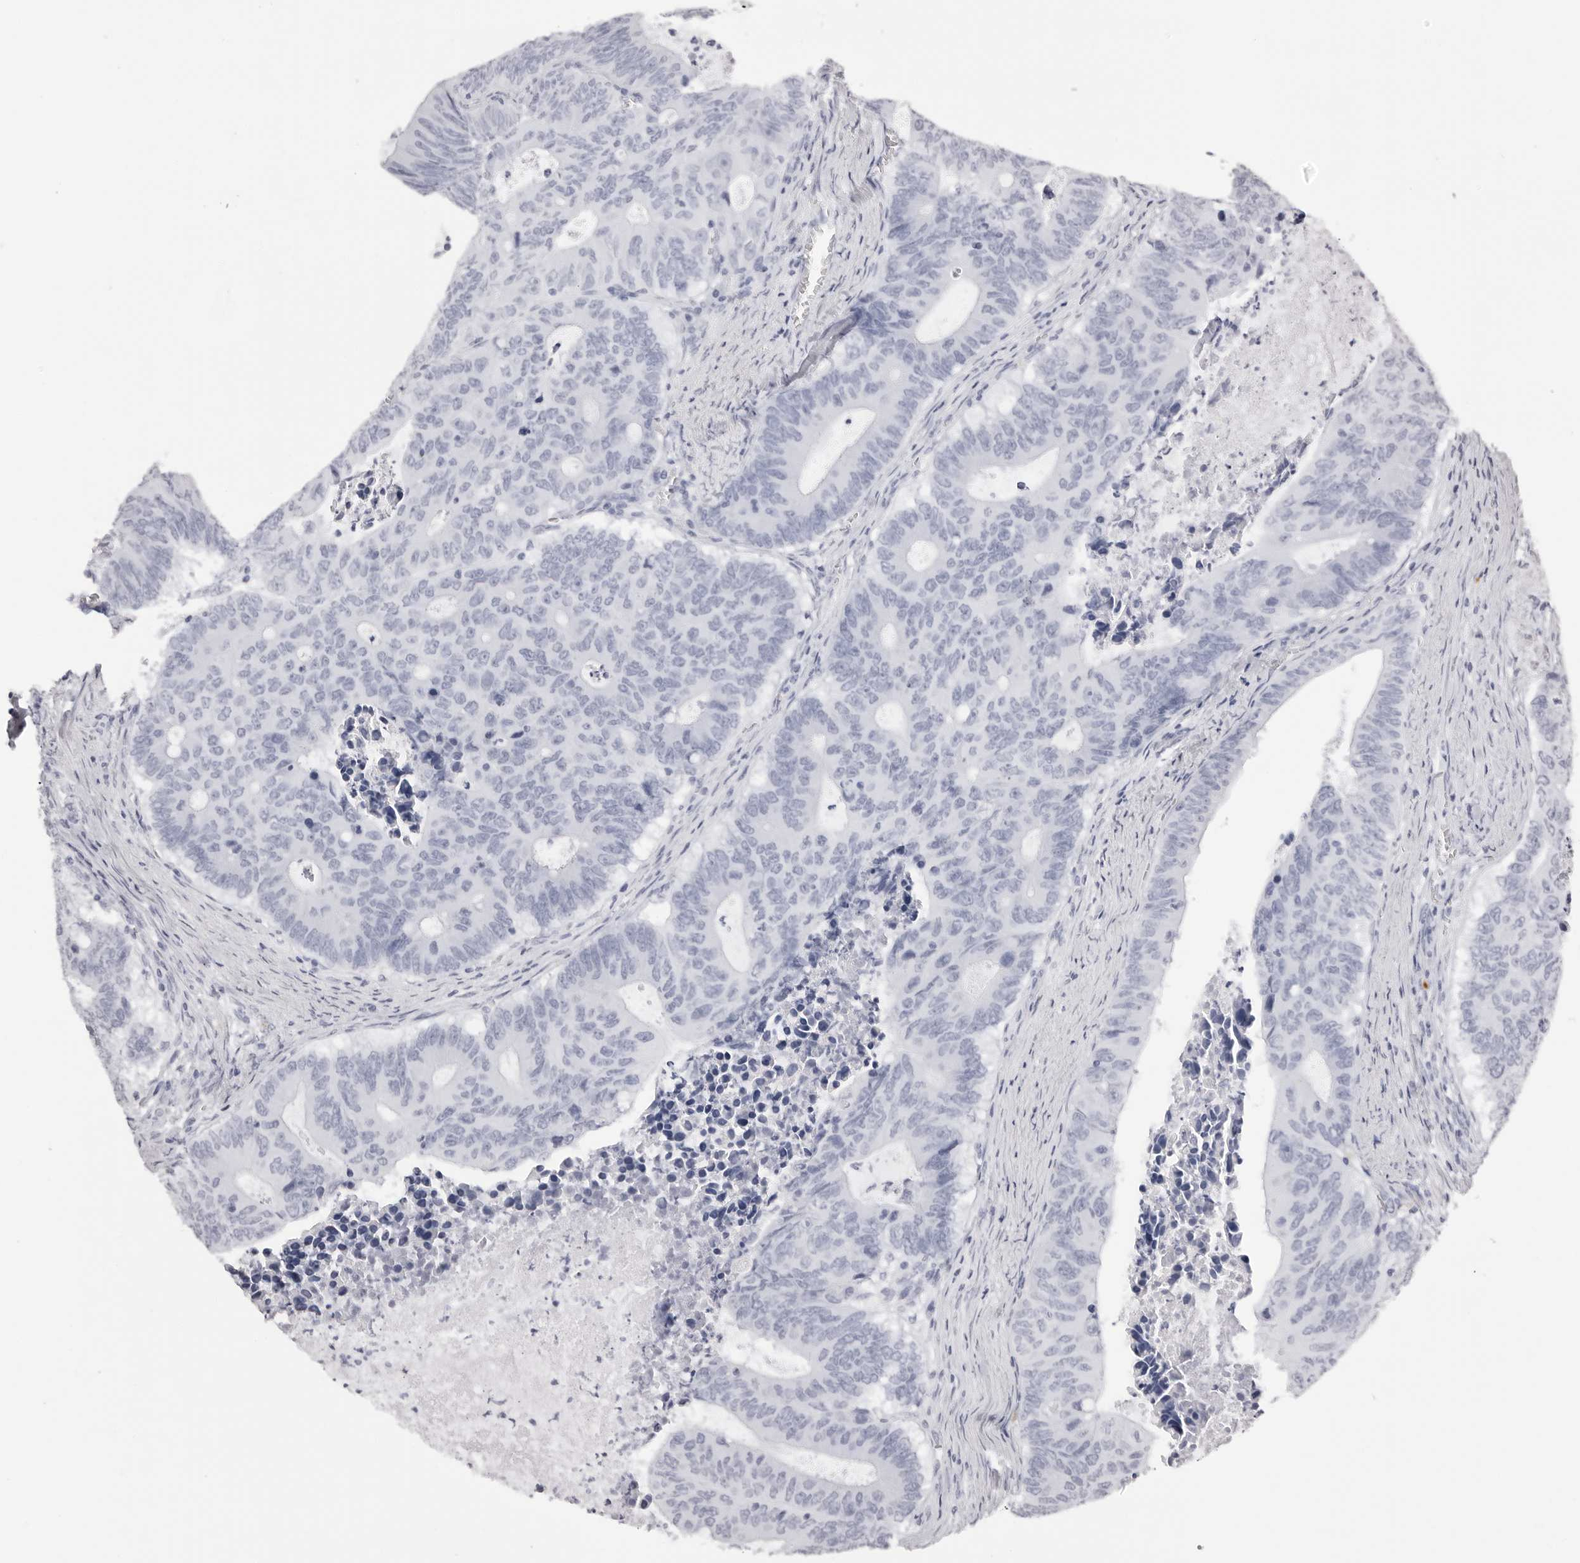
{"staining": {"intensity": "negative", "quantity": "none", "location": "none"}, "tissue": "colorectal cancer", "cell_type": "Tumor cells", "image_type": "cancer", "snomed": [{"axis": "morphology", "description": "Adenocarcinoma, NOS"}, {"axis": "topography", "description": "Colon"}], "caption": "Tumor cells show no significant protein positivity in colorectal cancer.", "gene": "RHO", "patient": {"sex": "male", "age": 87}}